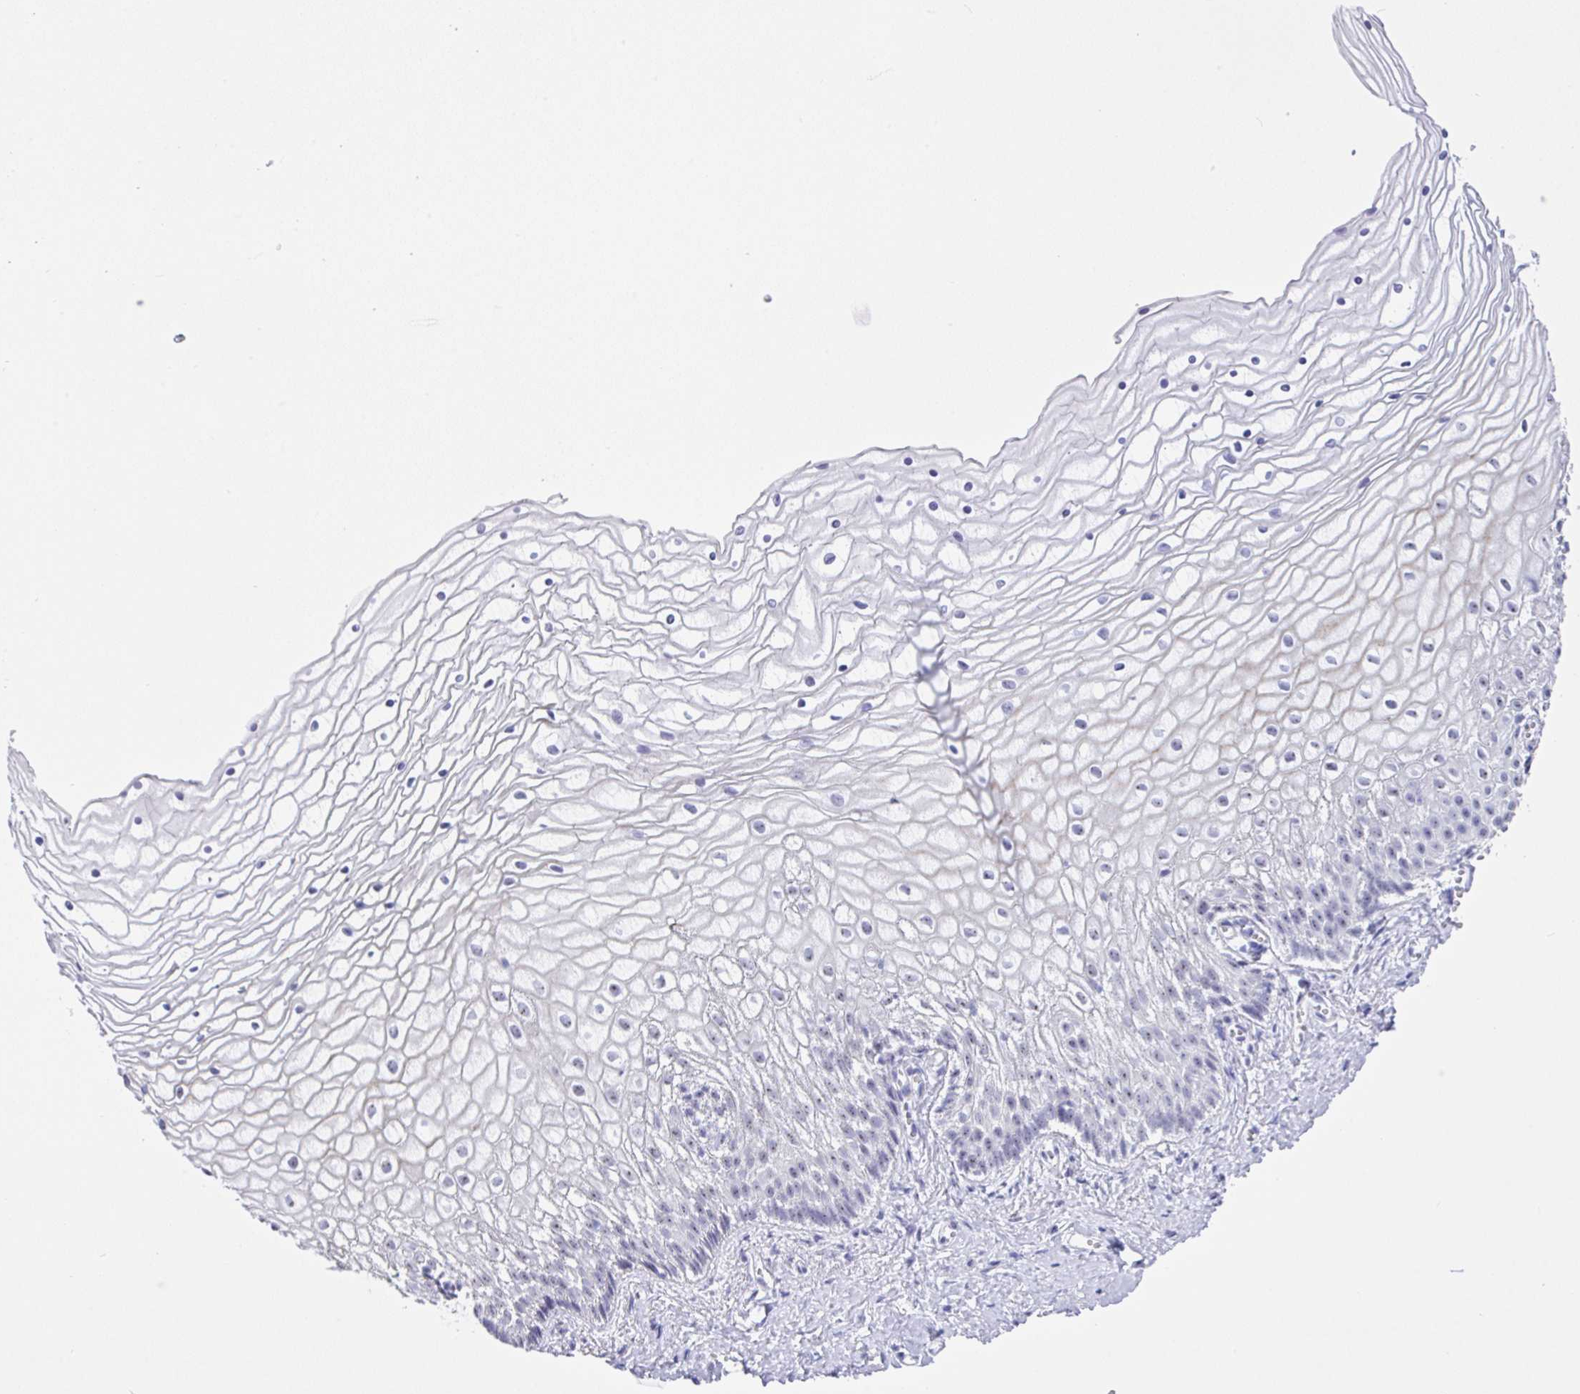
{"staining": {"intensity": "negative", "quantity": "none", "location": "none"}, "tissue": "vagina", "cell_type": "Squamous epithelial cells", "image_type": "normal", "snomed": [{"axis": "morphology", "description": "Normal tissue, NOS"}, {"axis": "topography", "description": "Vagina"}], "caption": "This is an immunohistochemistry (IHC) image of benign human vagina. There is no staining in squamous epithelial cells.", "gene": "YBX2", "patient": {"sex": "female", "age": 56}}